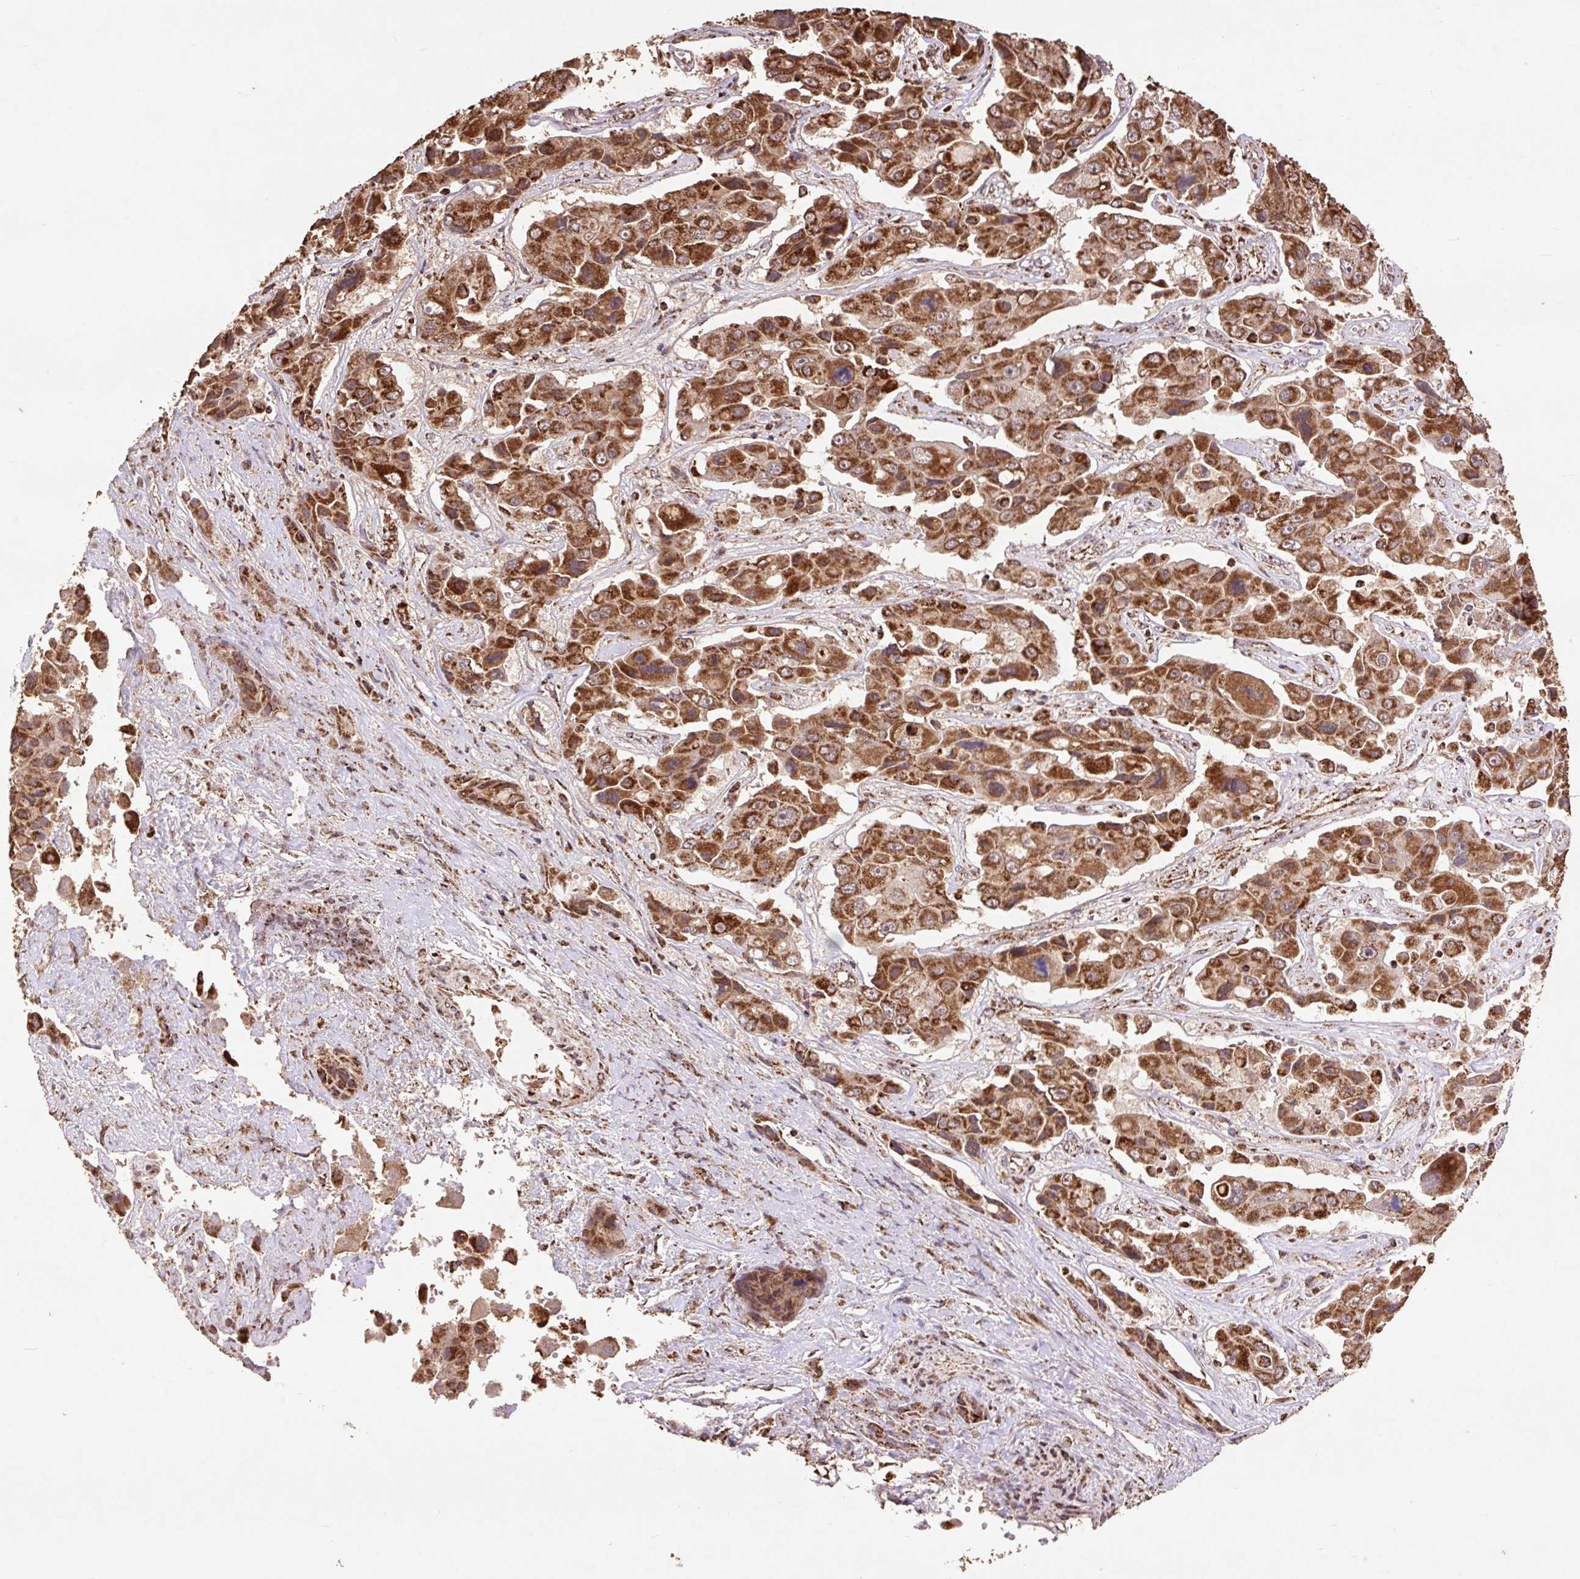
{"staining": {"intensity": "strong", "quantity": ">75%", "location": "cytoplasmic/membranous"}, "tissue": "liver cancer", "cell_type": "Tumor cells", "image_type": "cancer", "snomed": [{"axis": "morphology", "description": "Cholangiocarcinoma"}, {"axis": "topography", "description": "Liver"}], "caption": "Immunohistochemistry (IHC) staining of cholangiocarcinoma (liver), which demonstrates high levels of strong cytoplasmic/membranous positivity in about >75% of tumor cells indicating strong cytoplasmic/membranous protein staining. The staining was performed using DAB (3,3'-diaminobenzidine) (brown) for protein detection and nuclei were counterstained in hematoxylin (blue).", "gene": "ATP5F1A", "patient": {"sex": "male", "age": 67}}